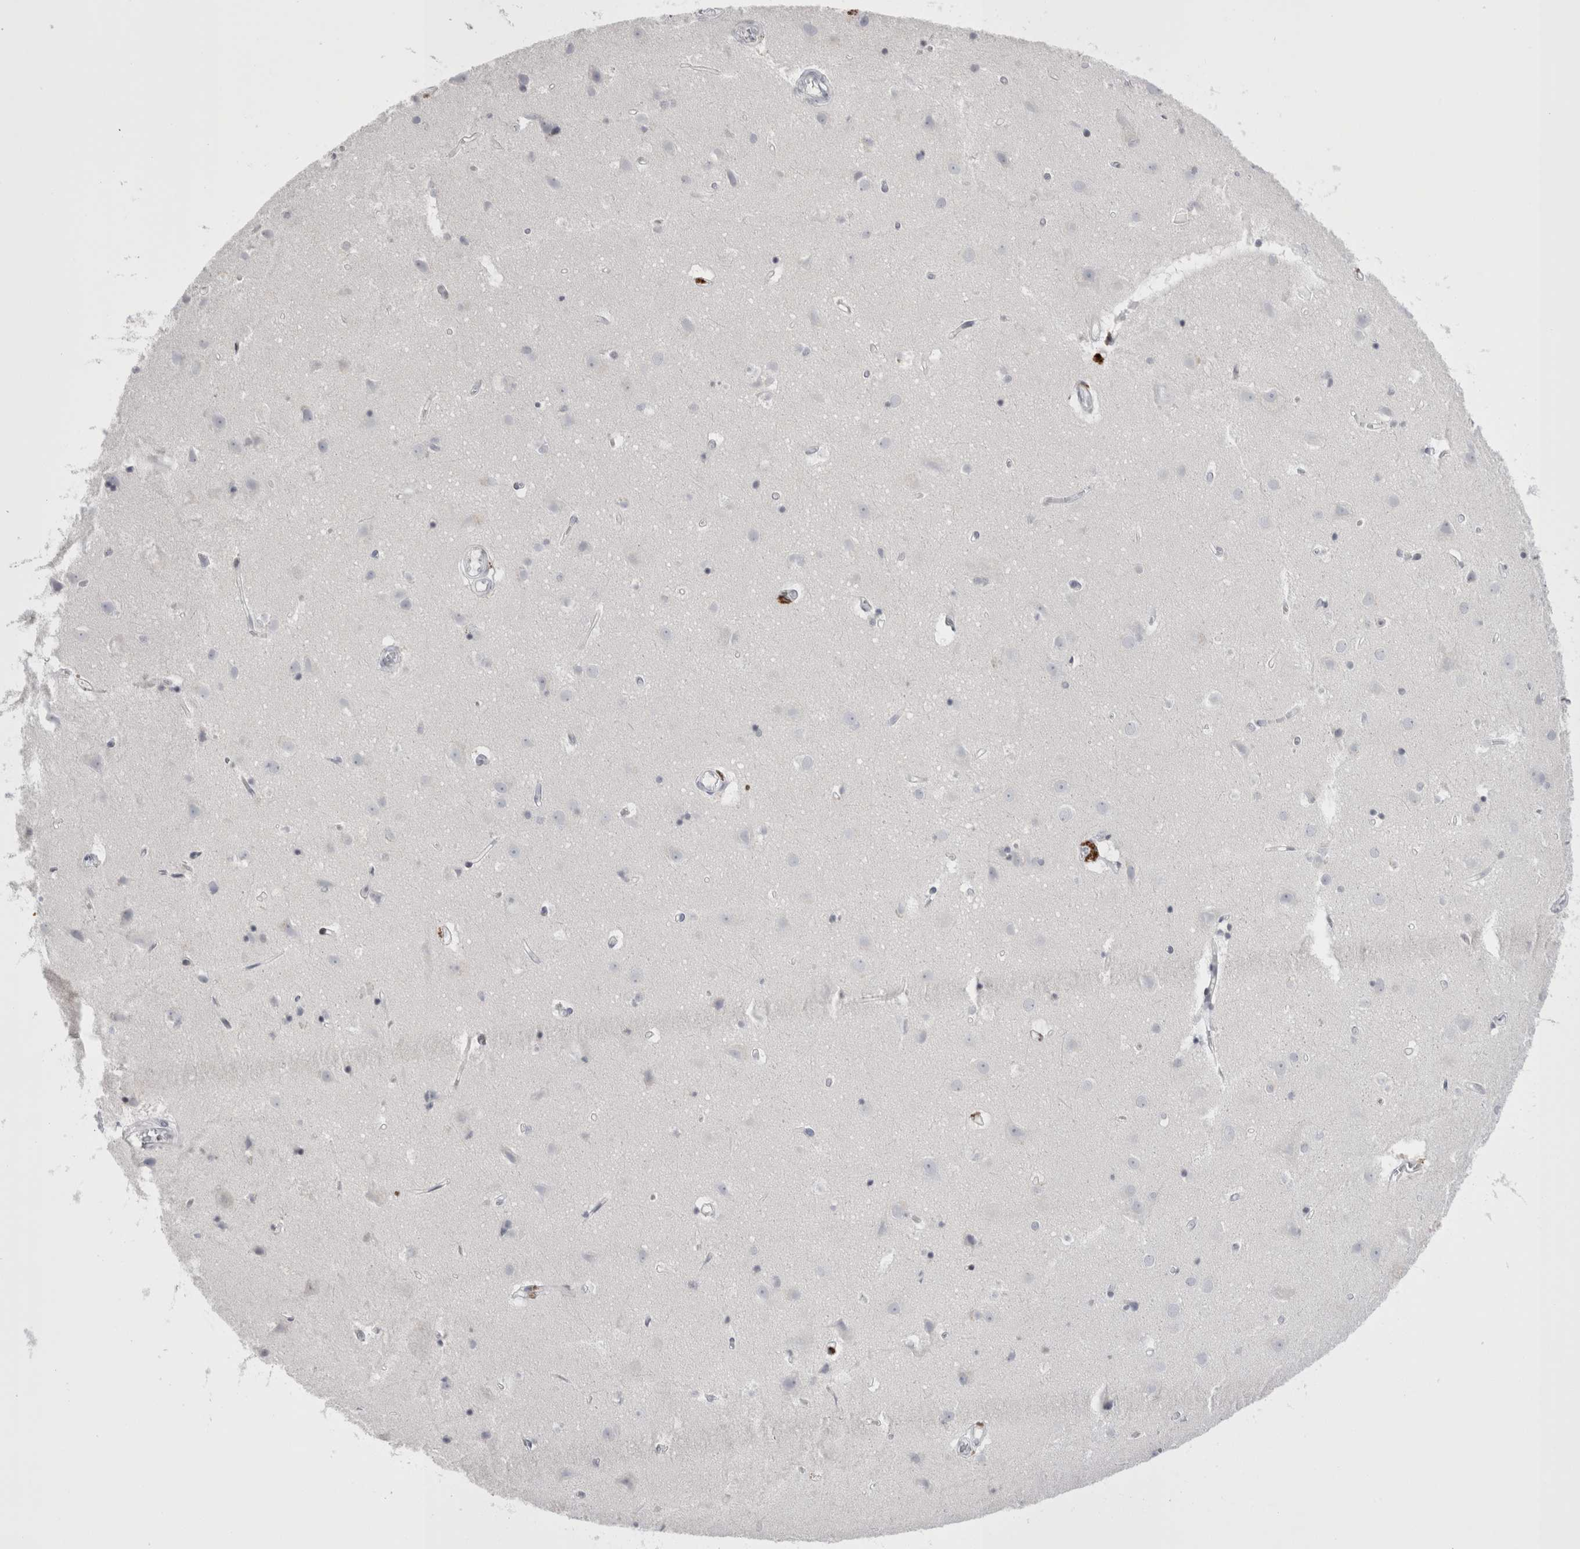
{"staining": {"intensity": "negative", "quantity": "none", "location": "none"}, "tissue": "cerebral cortex", "cell_type": "Endothelial cells", "image_type": "normal", "snomed": [{"axis": "morphology", "description": "Normal tissue, NOS"}, {"axis": "topography", "description": "Cerebral cortex"}], "caption": "IHC photomicrograph of benign cerebral cortex: cerebral cortex stained with DAB exhibits no significant protein staining in endothelial cells.", "gene": "FNDC8", "patient": {"sex": "male", "age": 54}}